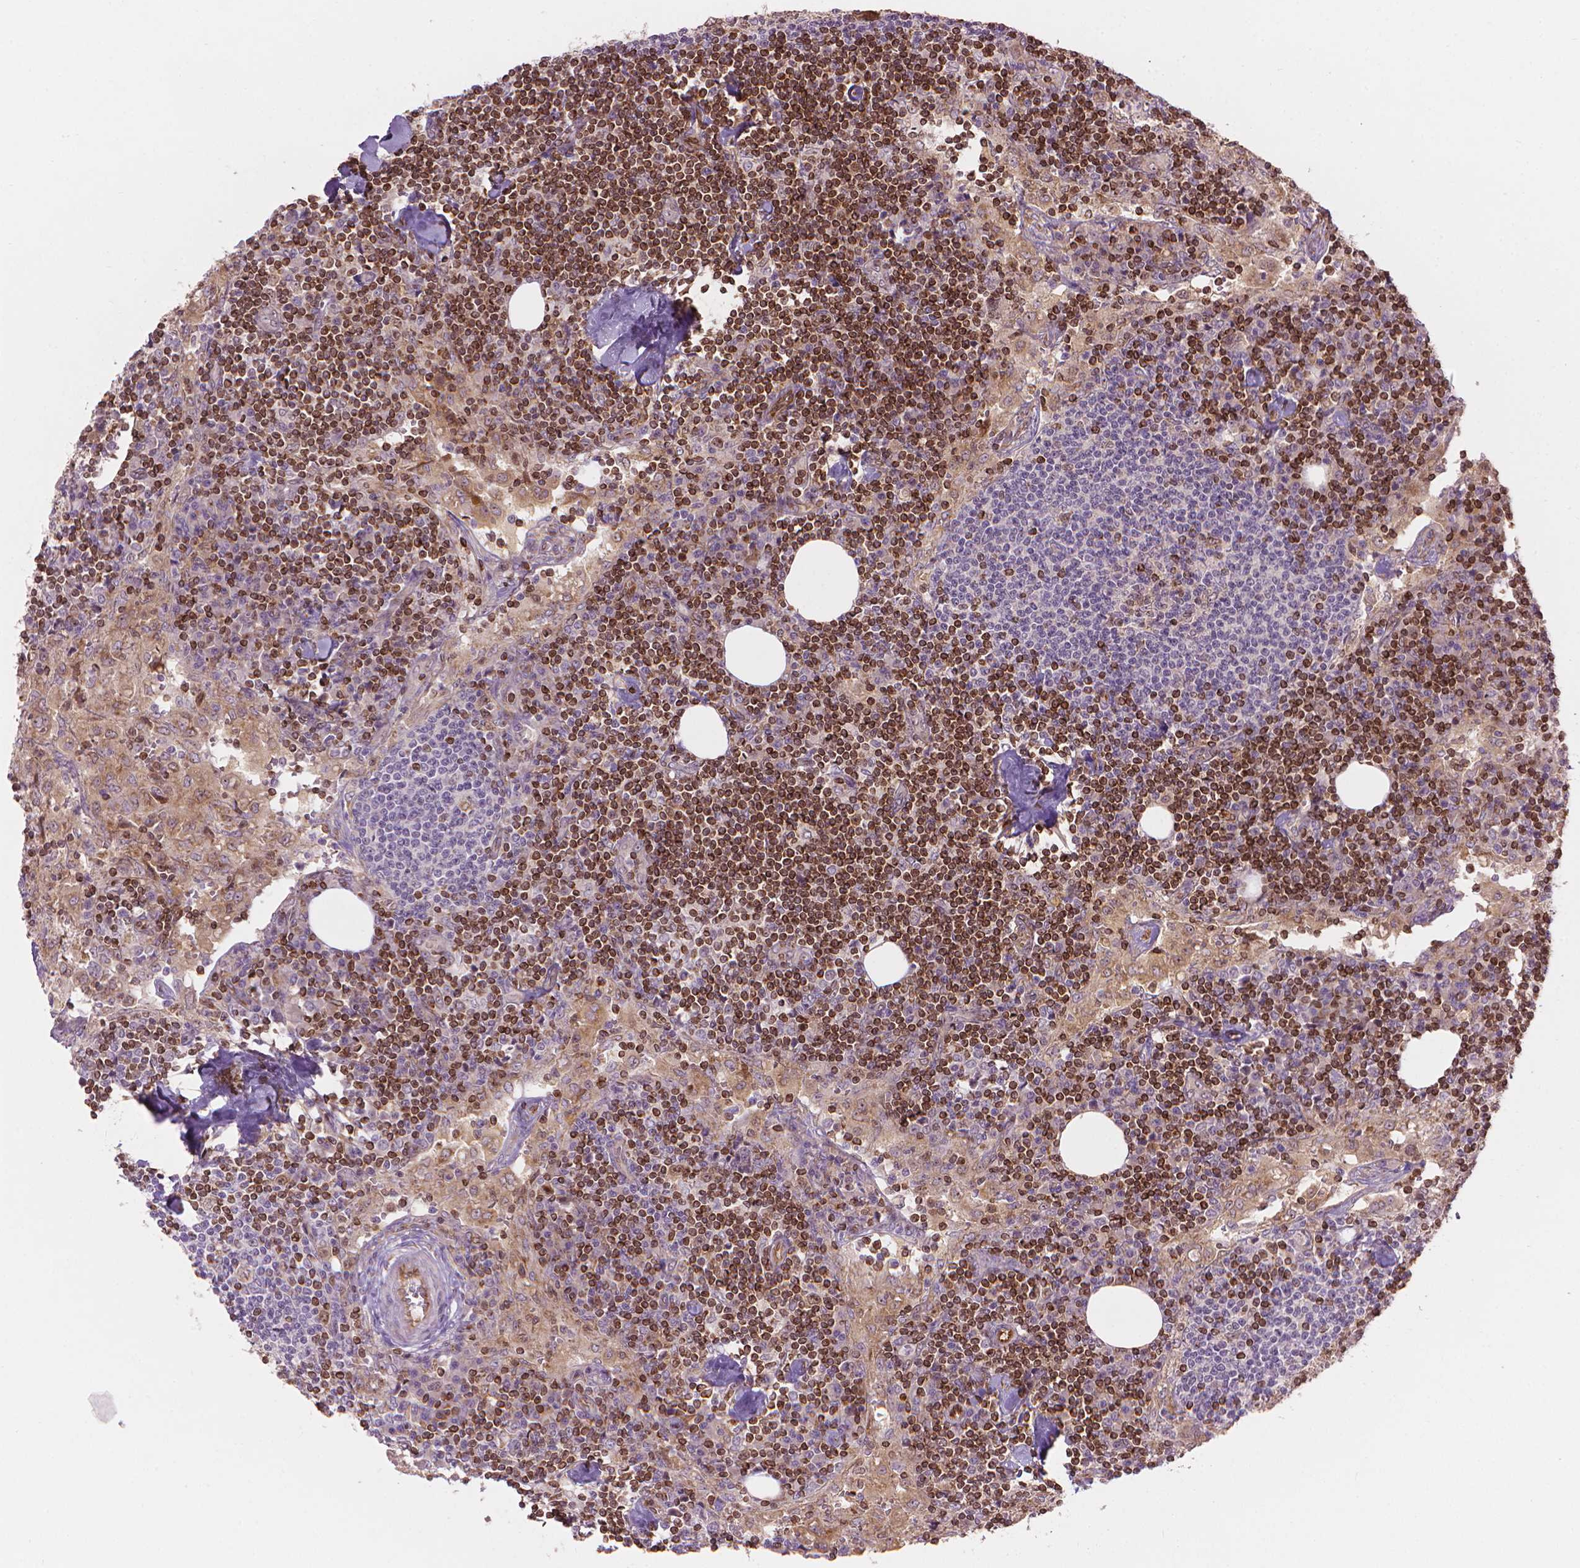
{"staining": {"intensity": "moderate", "quantity": ">75%", "location": "cytoplasmic/membranous,nuclear"}, "tissue": "lymph node", "cell_type": "Germinal center cells", "image_type": "normal", "snomed": [{"axis": "morphology", "description": "Normal tissue, NOS"}, {"axis": "topography", "description": "Lymph node"}], "caption": "Immunohistochemistry (IHC) of benign human lymph node demonstrates medium levels of moderate cytoplasmic/membranous,nuclear staining in approximately >75% of germinal center cells.", "gene": "SMC2", "patient": {"sex": "male", "age": 55}}